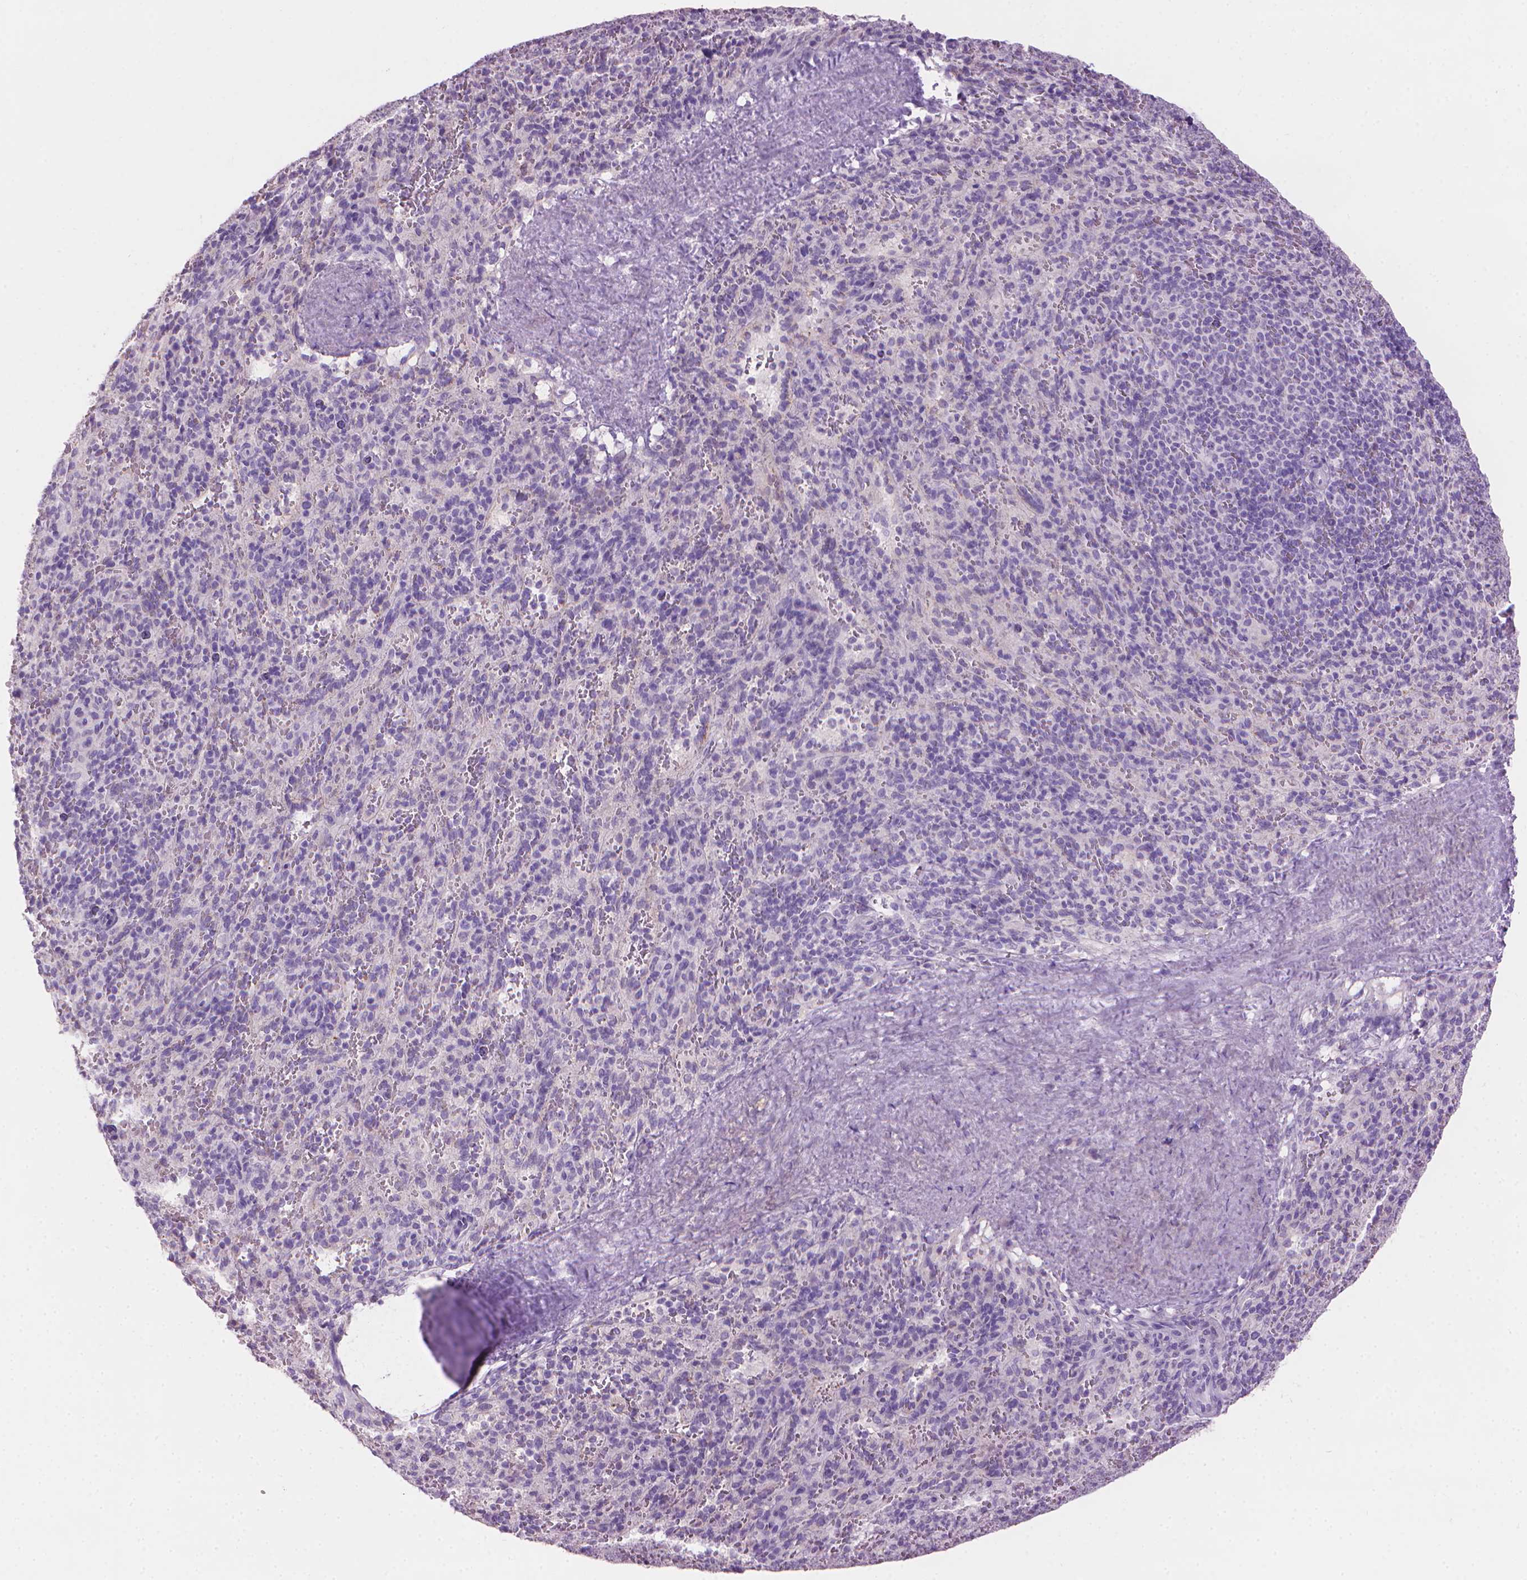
{"staining": {"intensity": "negative", "quantity": "none", "location": "none"}, "tissue": "spleen", "cell_type": "Cells in red pulp", "image_type": "normal", "snomed": [{"axis": "morphology", "description": "Normal tissue, NOS"}, {"axis": "topography", "description": "Spleen"}], "caption": "This histopathology image is of normal spleen stained with immunohistochemistry to label a protein in brown with the nuclei are counter-stained blue. There is no expression in cells in red pulp.", "gene": "MLANA", "patient": {"sex": "male", "age": 57}}